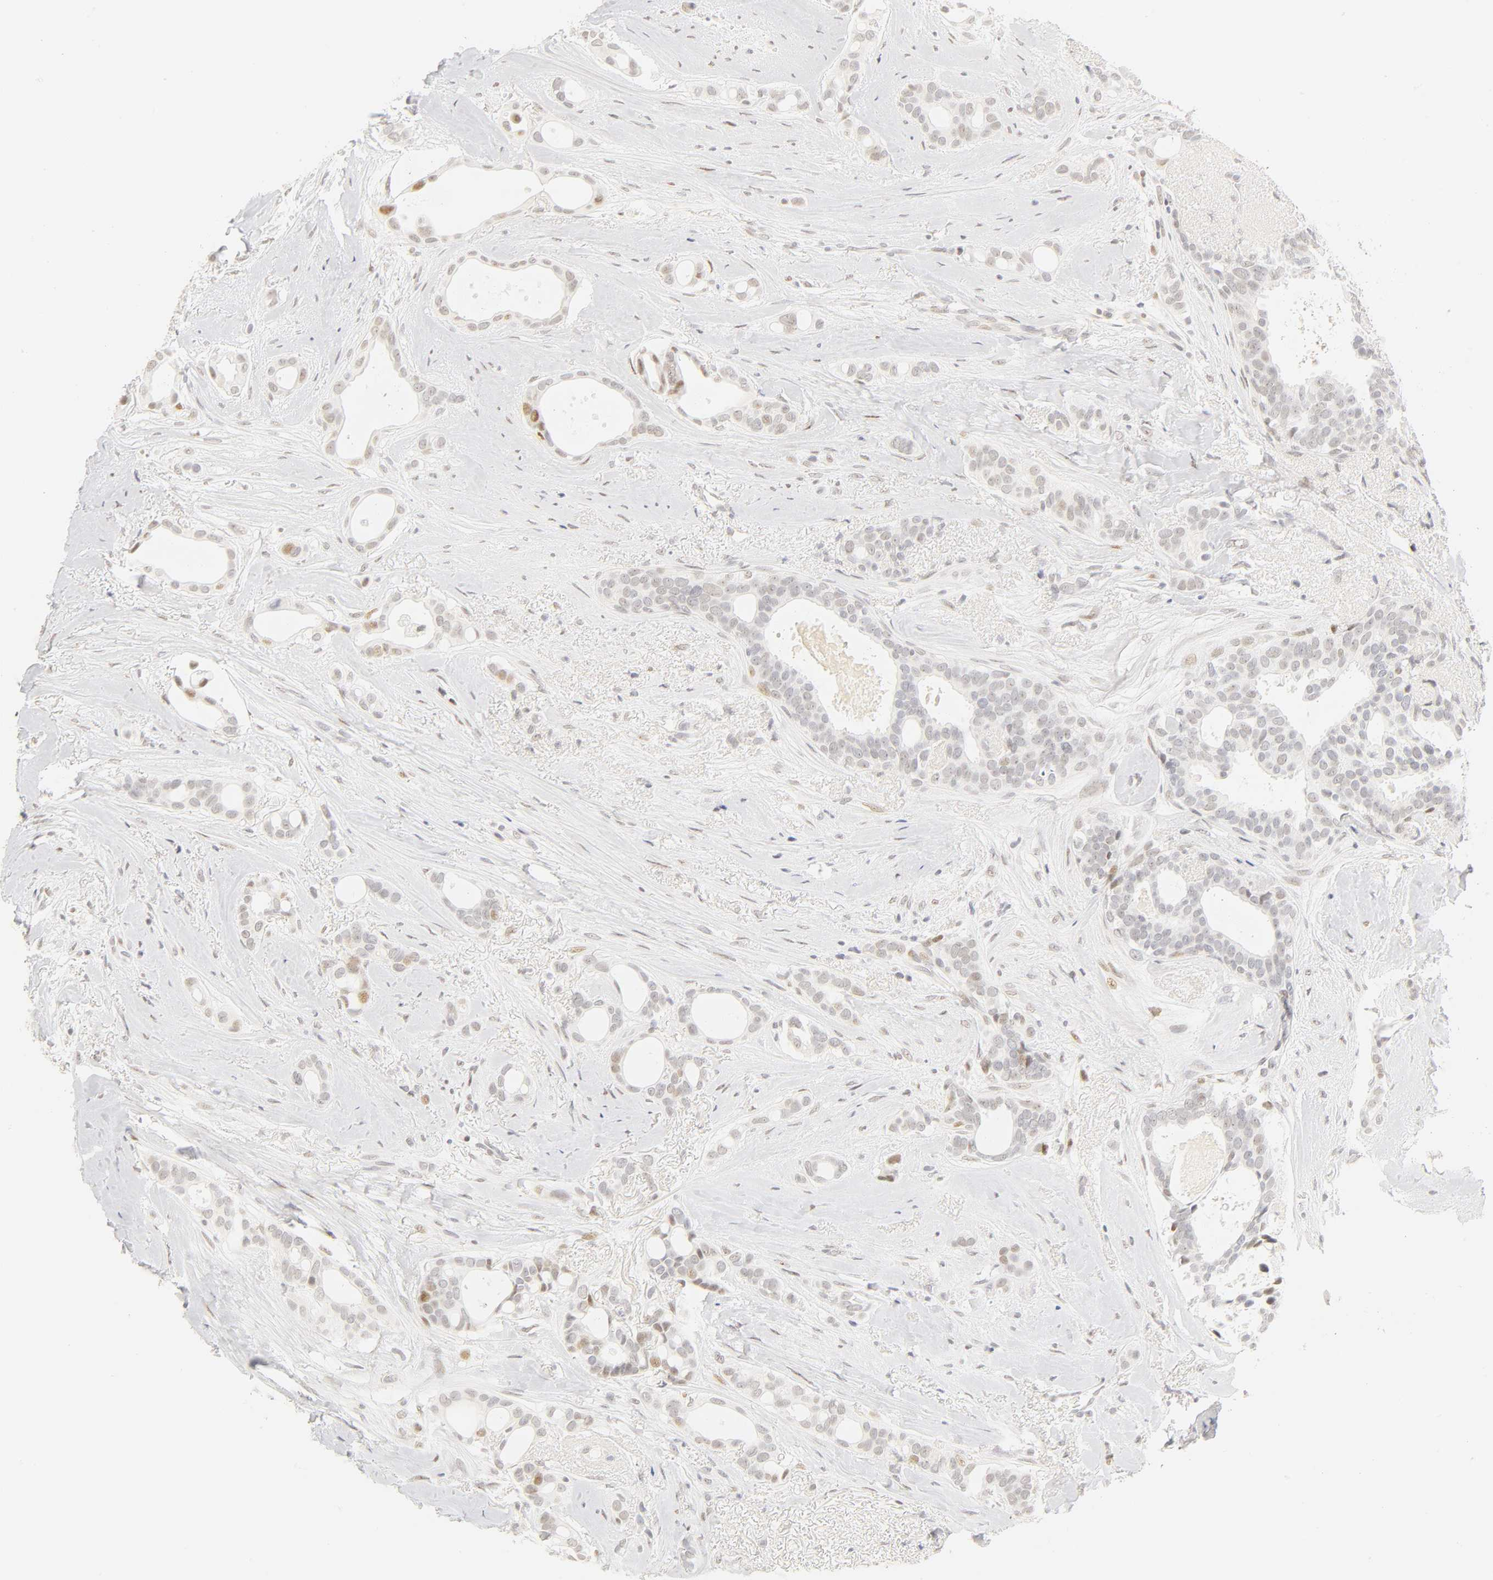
{"staining": {"intensity": "weak", "quantity": "<25%", "location": "nuclear"}, "tissue": "breast cancer", "cell_type": "Tumor cells", "image_type": "cancer", "snomed": [{"axis": "morphology", "description": "Duct carcinoma"}, {"axis": "topography", "description": "Breast"}], "caption": "A high-resolution histopathology image shows immunohistochemistry staining of breast cancer, which displays no significant expression in tumor cells.", "gene": "MNAT1", "patient": {"sex": "female", "age": 54}}